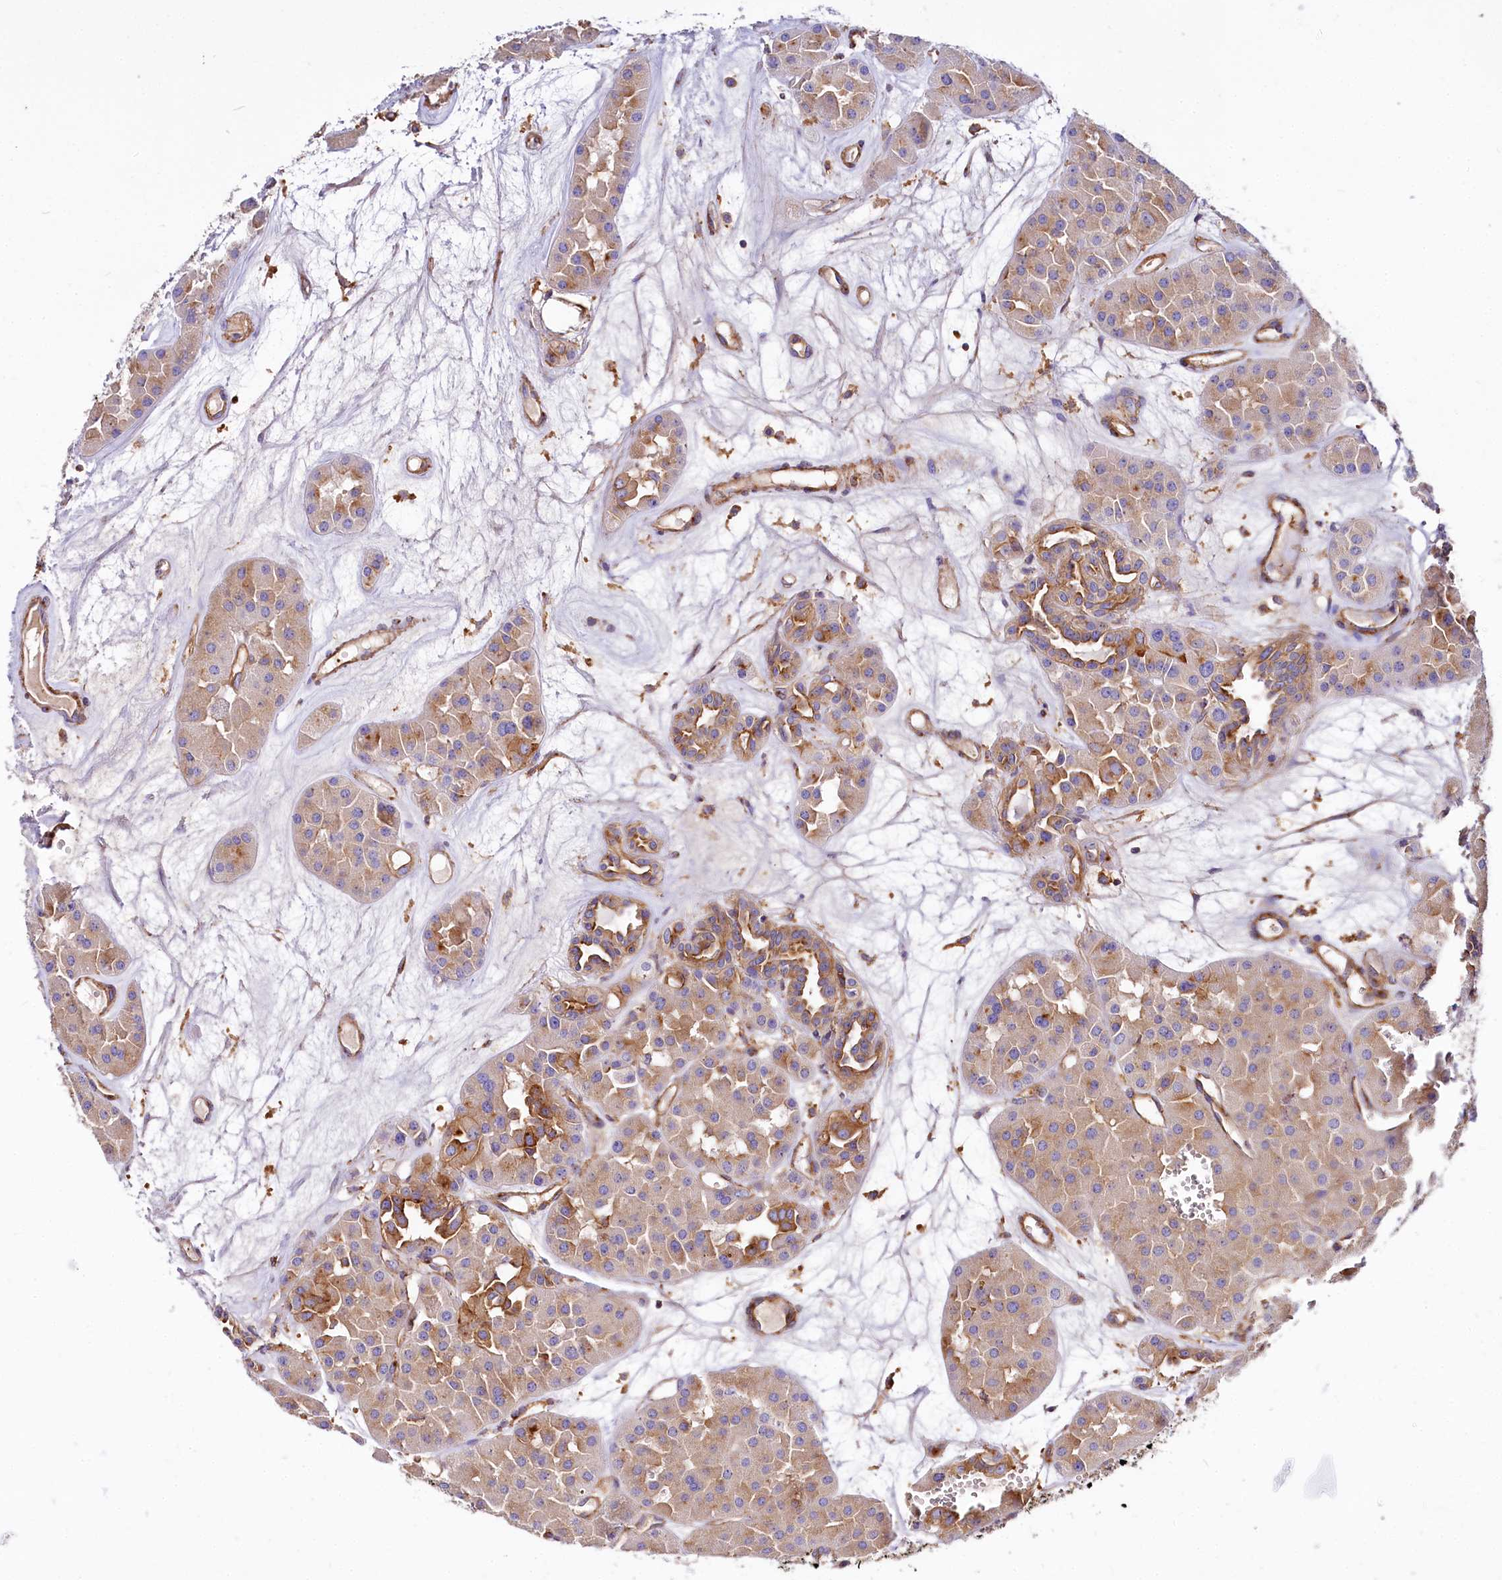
{"staining": {"intensity": "moderate", "quantity": "<25%", "location": "cytoplasmic/membranous"}, "tissue": "renal cancer", "cell_type": "Tumor cells", "image_type": "cancer", "snomed": [{"axis": "morphology", "description": "Carcinoma, NOS"}, {"axis": "topography", "description": "Kidney"}], "caption": "Carcinoma (renal) stained for a protein (brown) shows moderate cytoplasmic/membranous positive positivity in about <25% of tumor cells.", "gene": "ANO6", "patient": {"sex": "female", "age": 75}}